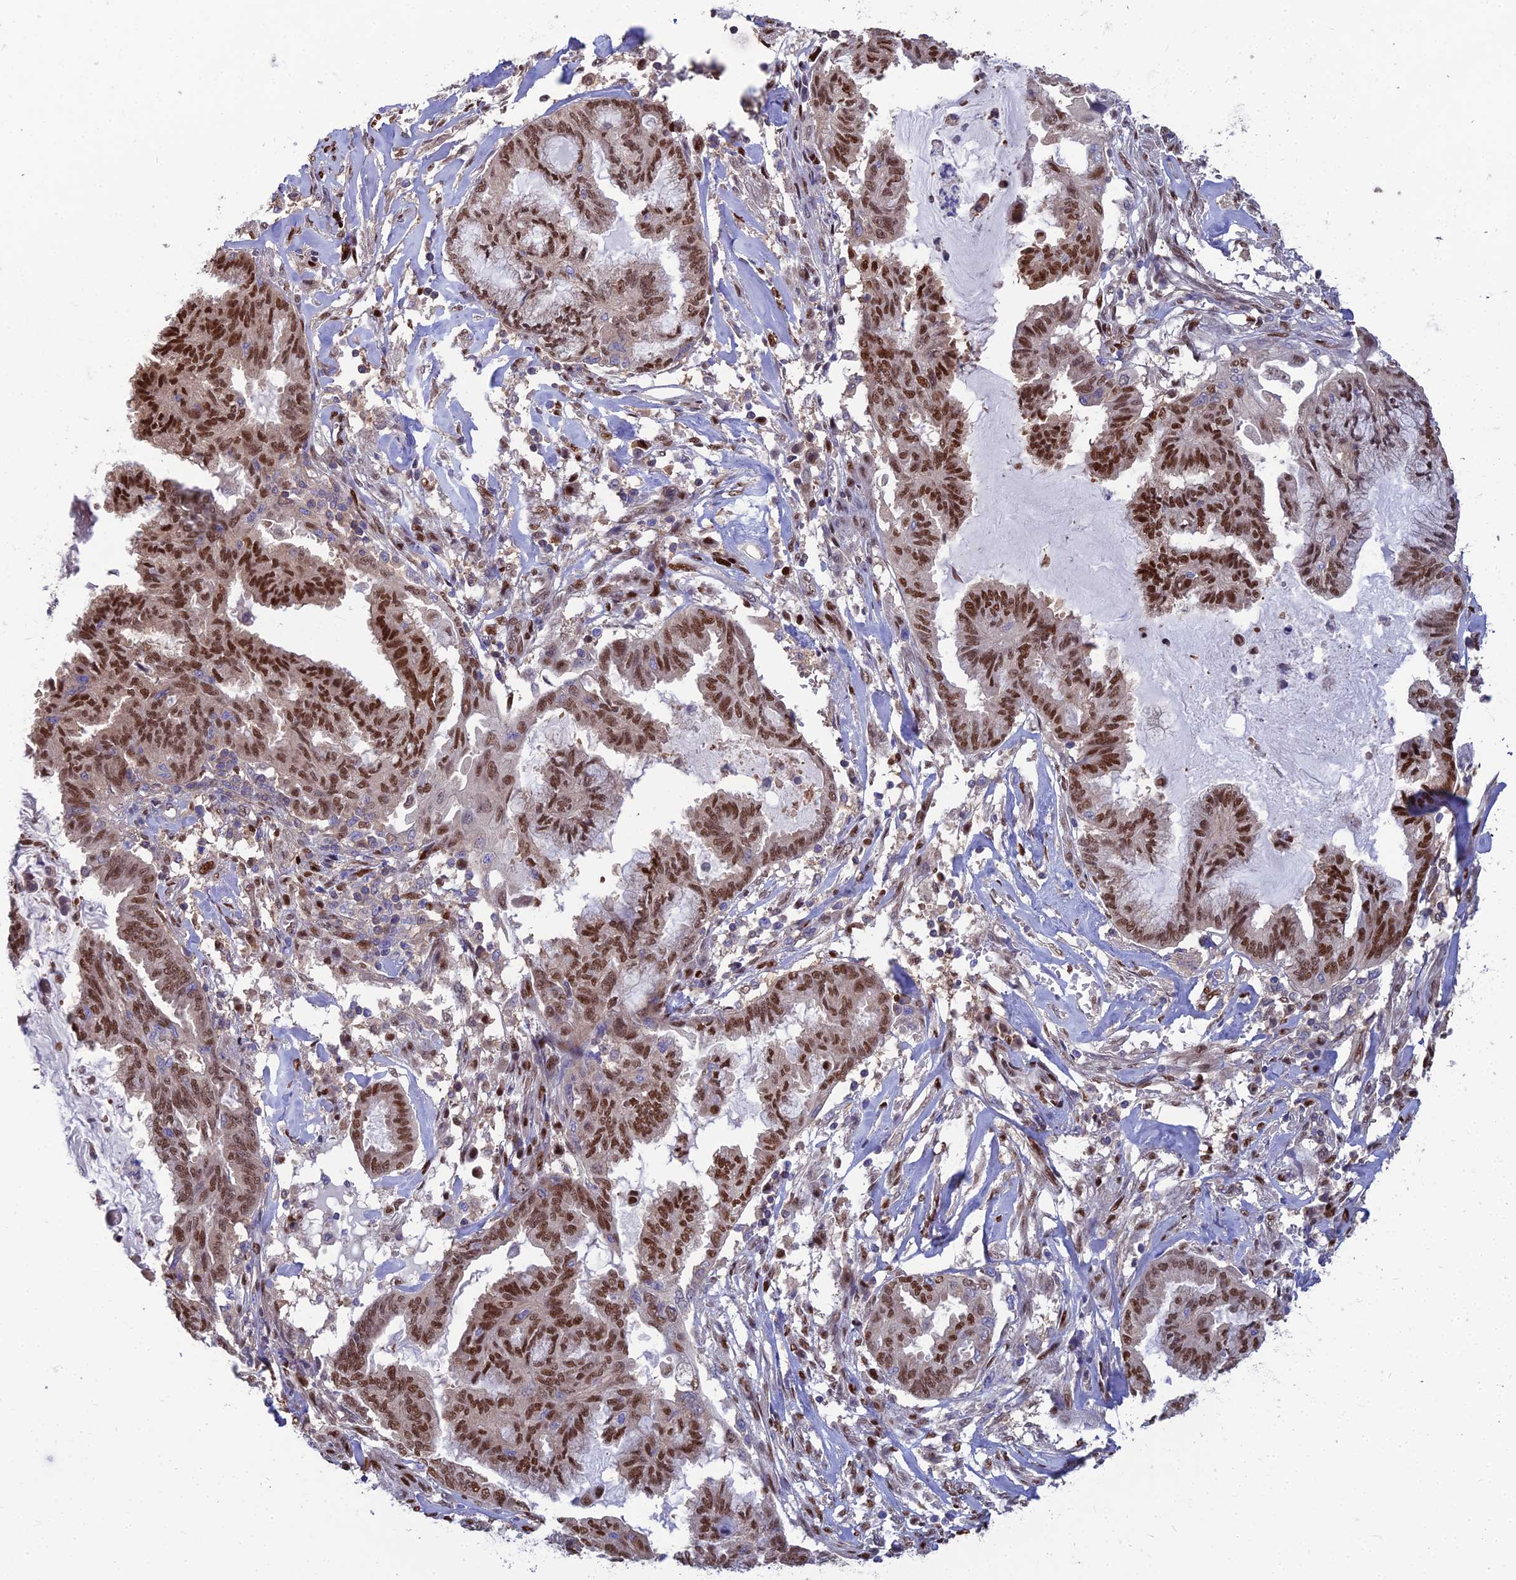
{"staining": {"intensity": "strong", "quantity": ">75%", "location": "nuclear"}, "tissue": "endometrial cancer", "cell_type": "Tumor cells", "image_type": "cancer", "snomed": [{"axis": "morphology", "description": "Adenocarcinoma, NOS"}, {"axis": "topography", "description": "Endometrium"}], "caption": "Protein expression analysis of endometrial adenocarcinoma demonstrates strong nuclear positivity in approximately >75% of tumor cells.", "gene": "DNPEP", "patient": {"sex": "female", "age": 86}}